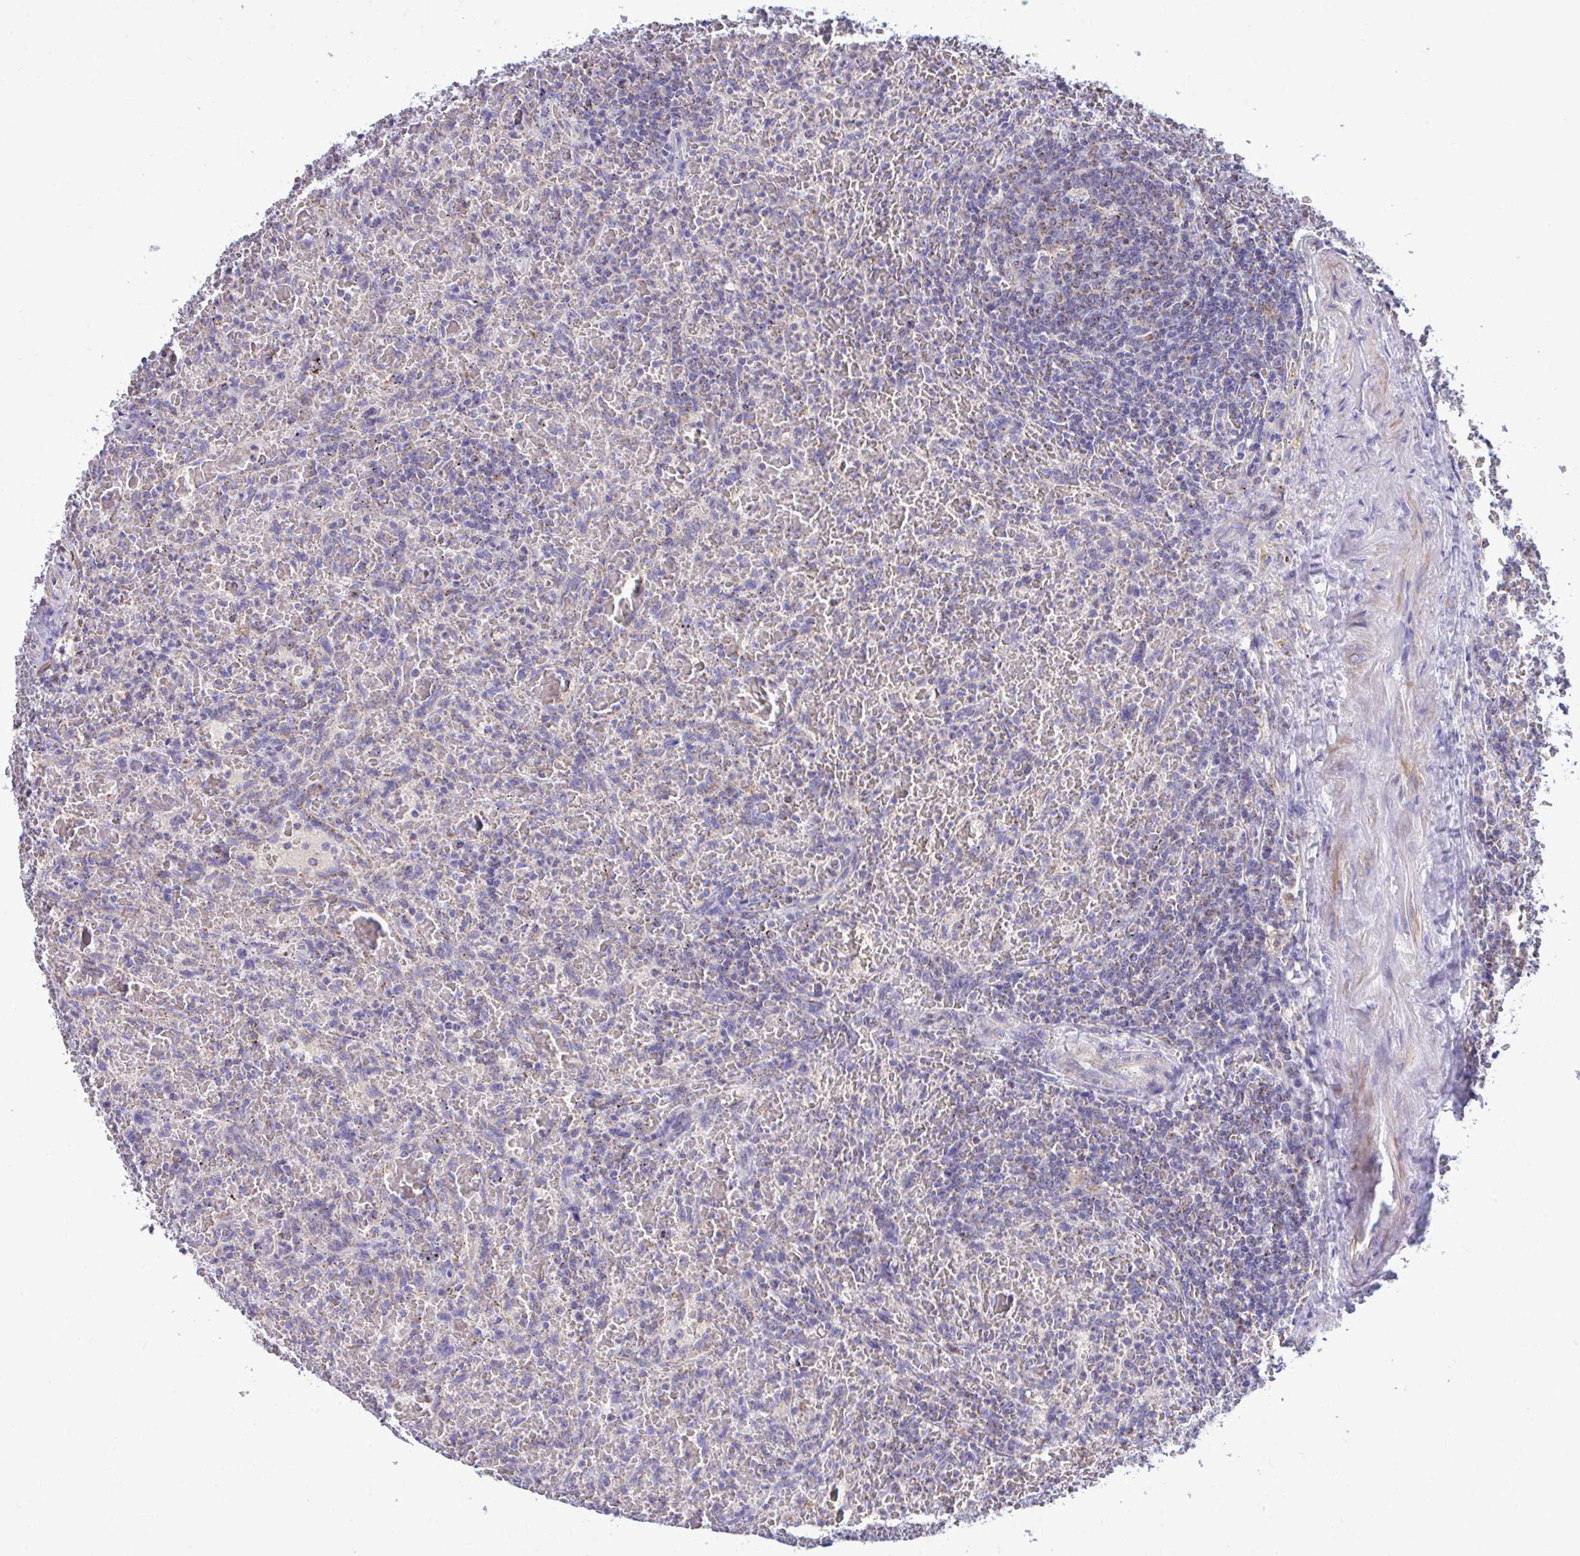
{"staining": {"intensity": "weak", "quantity": "<25%", "location": "cytoplasmic/membranous"}, "tissue": "lymphoma", "cell_type": "Tumor cells", "image_type": "cancer", "snomed": [{"axis": "morphology", "description": "Malignant lymphoma, non-Hodgkin's type, Low grade"}, {"axis": "topography", "description": "Spleen"}], "caption": "DAB (3,3'-diaminobenzidine) immunohistochemical staining of human lymphoma displays no significant expression in tumor cells.", "gene": "SARS2", "patient": {"sex": "female", "age": 64}}